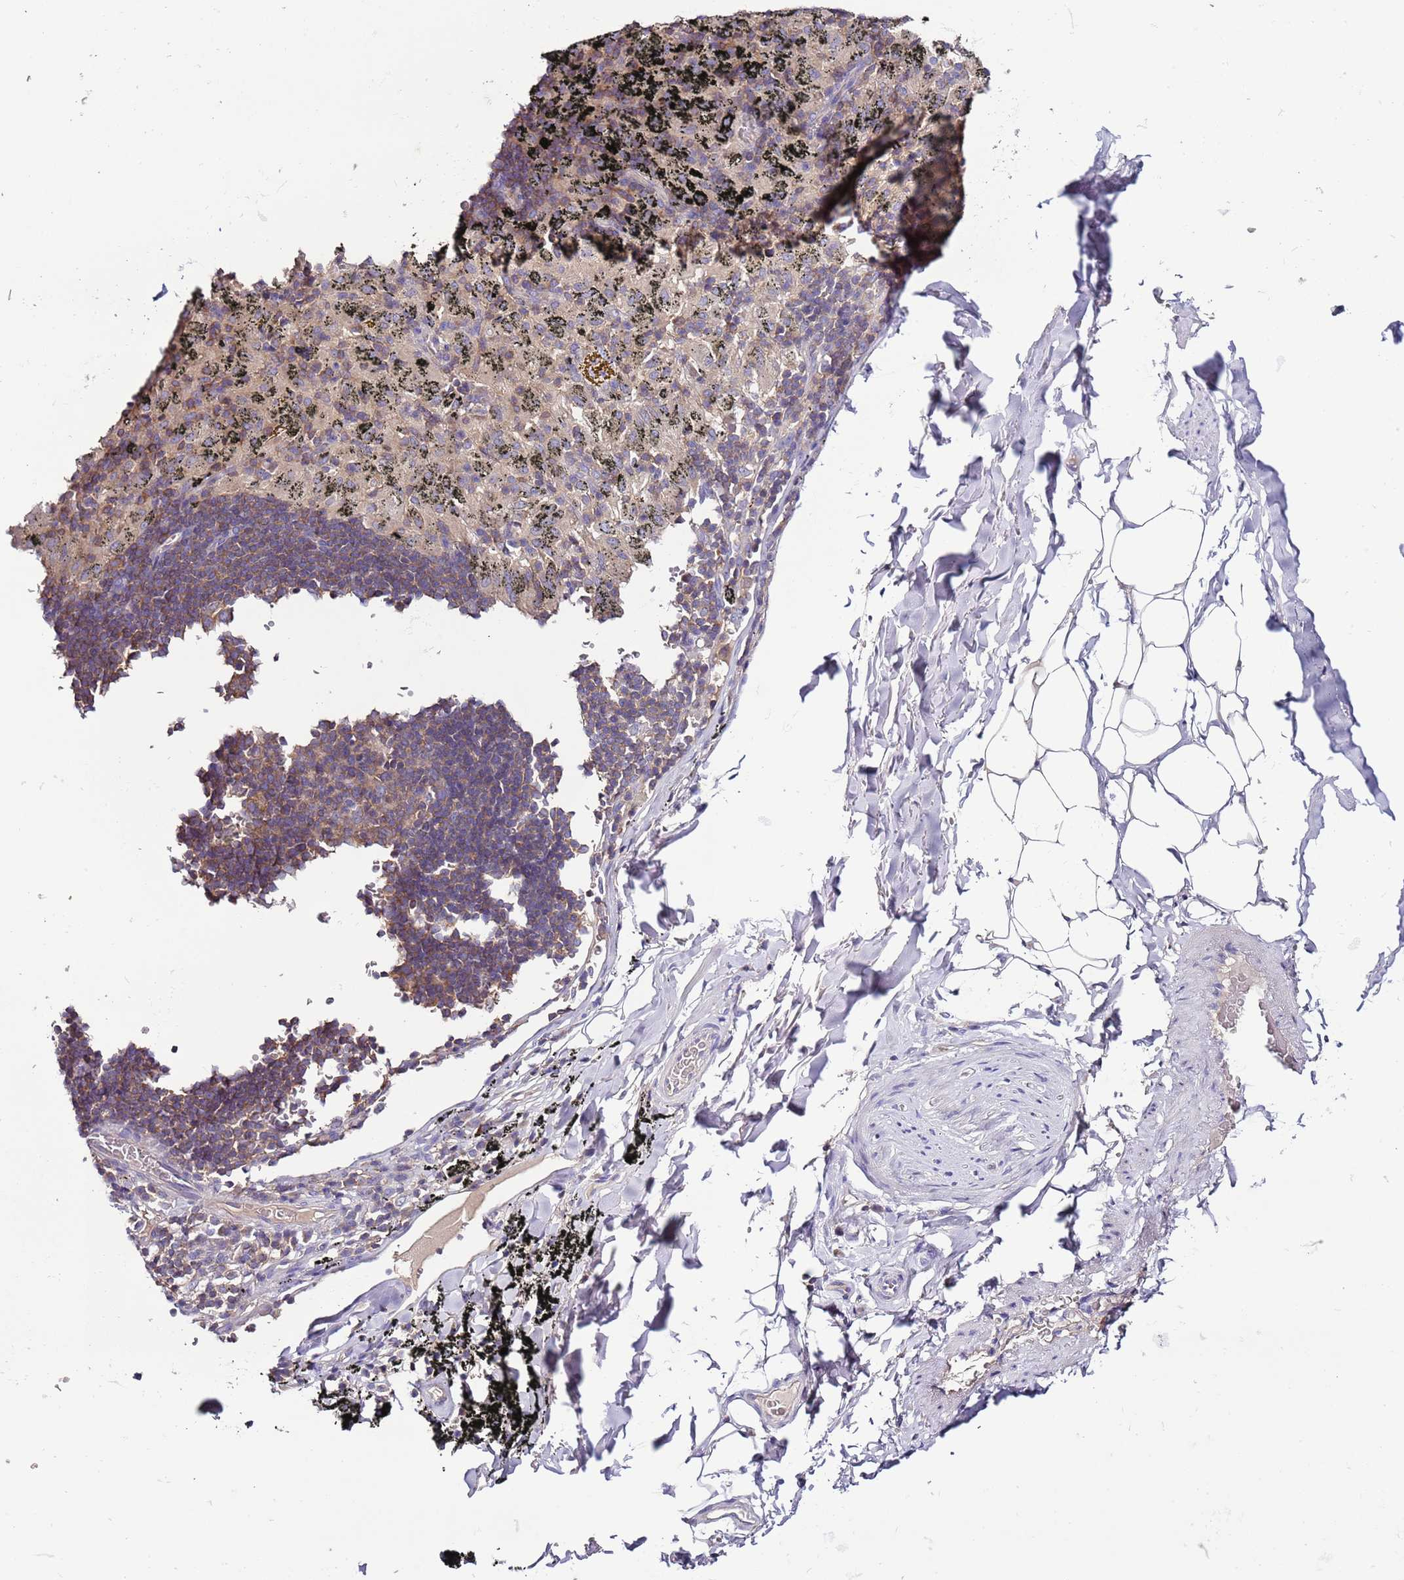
{"staining": {"intensity": "negative", "quantity": "none", "location": "none"}, "tissue": "adipose tissue", "cell_type": "Adipocytes", "image_type": "normal", "snomed": [{"axis": "morphology", "description": "Normal tissue, NOS"}, {"axis": "topography", "description": "Lymph node"}, {"axis": "topography", "description": "Bronchus"}], "caption": "The photomicrograph displays no staining of adipocytes in normal adipose tissue.", "gene": "IGIP", "patient": {"sex": "male", "age": 63}}